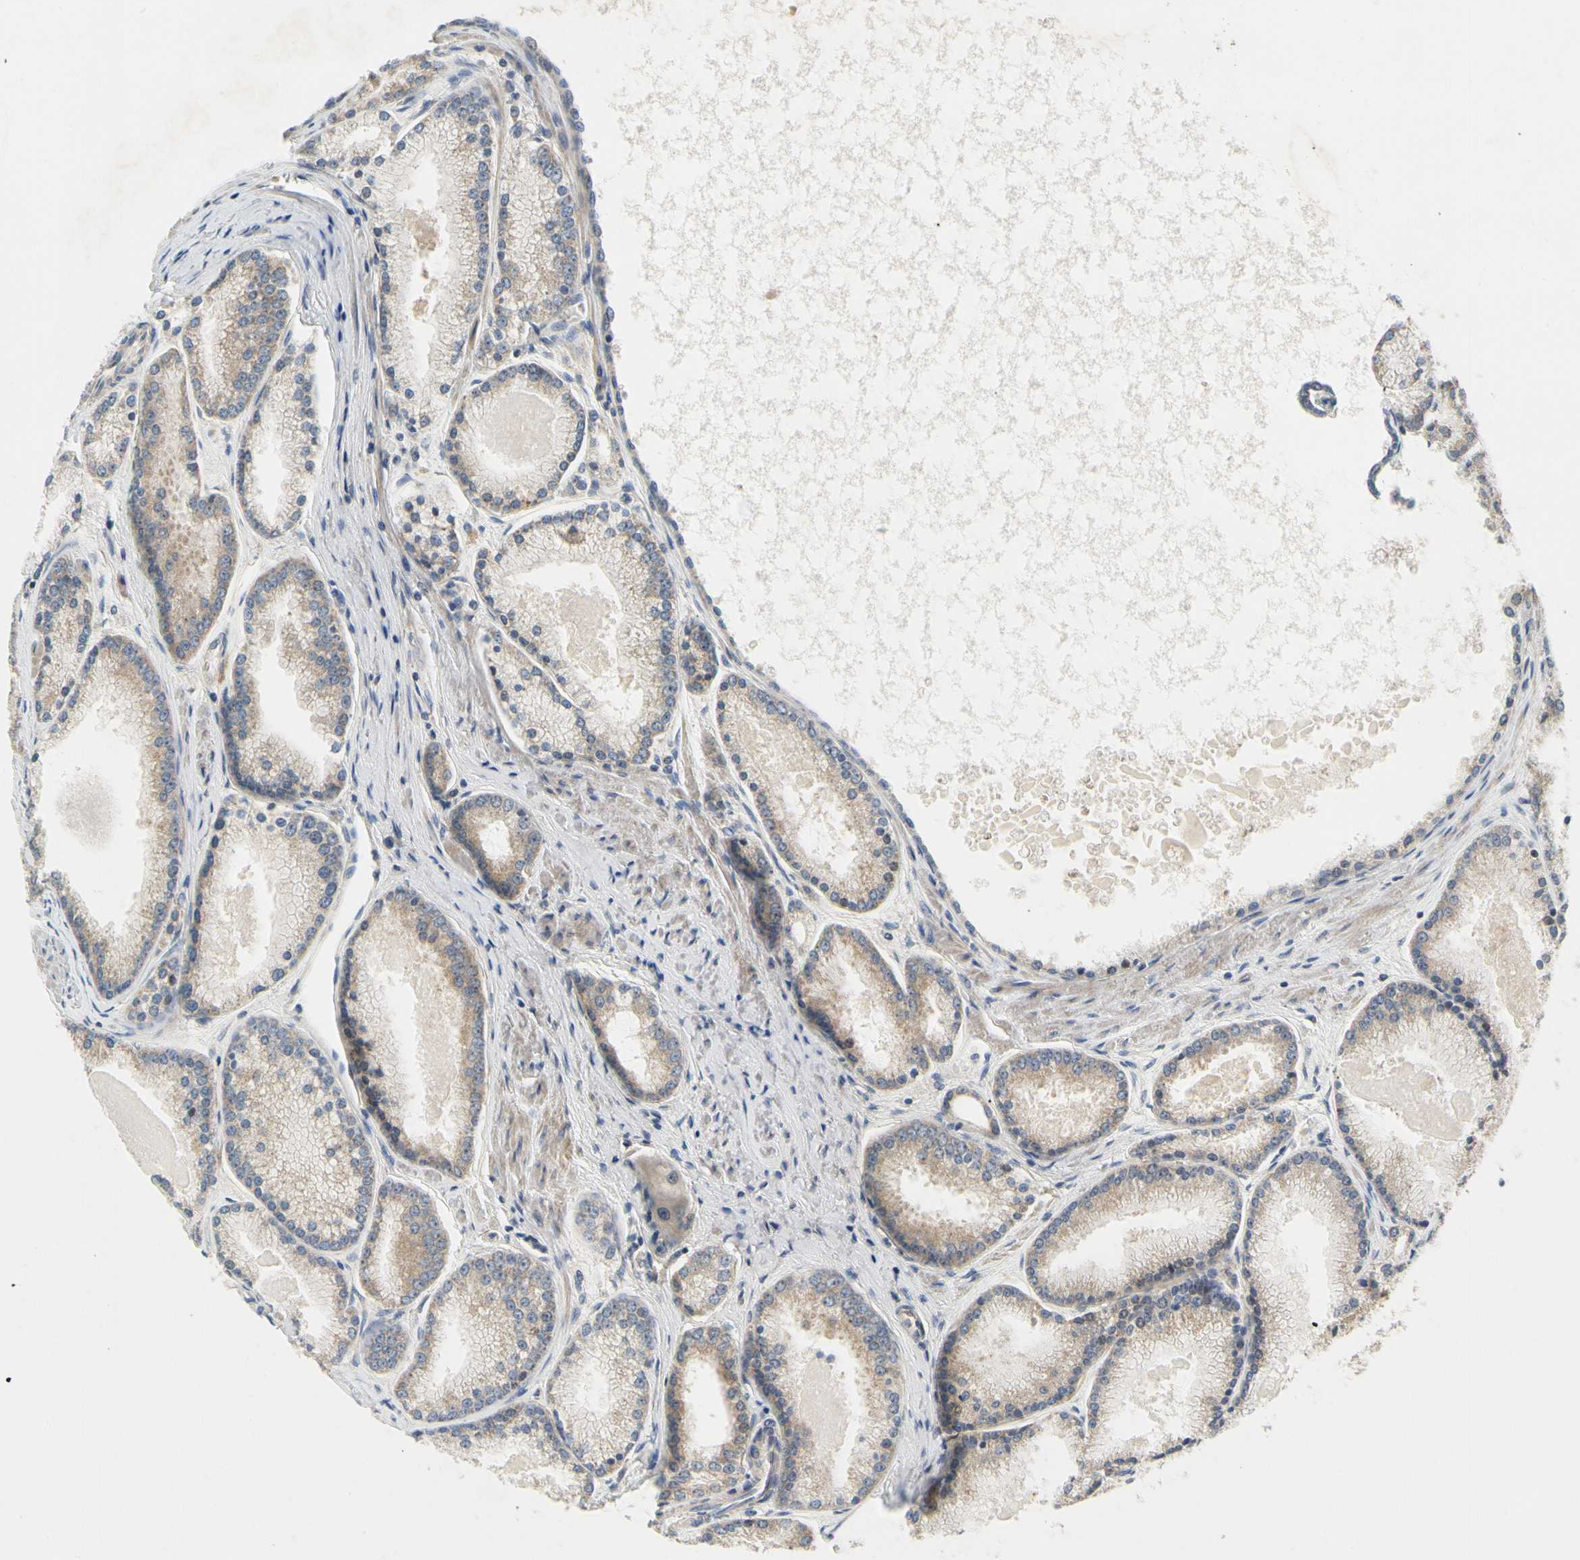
{"staining": {"intensity": "moderate", "quantity": "25%-75%", "location": "cytoplasmic/membranous"}, "tissue": "prostate cancer", "cell_type": "Tumor cells", "image_type": "cancer", "snomed": [{"axis": "morphology", "description": "Adenocarcinoma, High grade"}, {"axis": "topography", "description": "Prostate"}], "caption": "Moderate cytoplasmic/membranous staining for a protein is present in approximately 25%-75% of tumor cells of prostate cancer (adenocarcinoma (high-grade)) using immunohistochemistry.", "gene": "TDRP", "patient": {"sex": "male", "age": 61}}